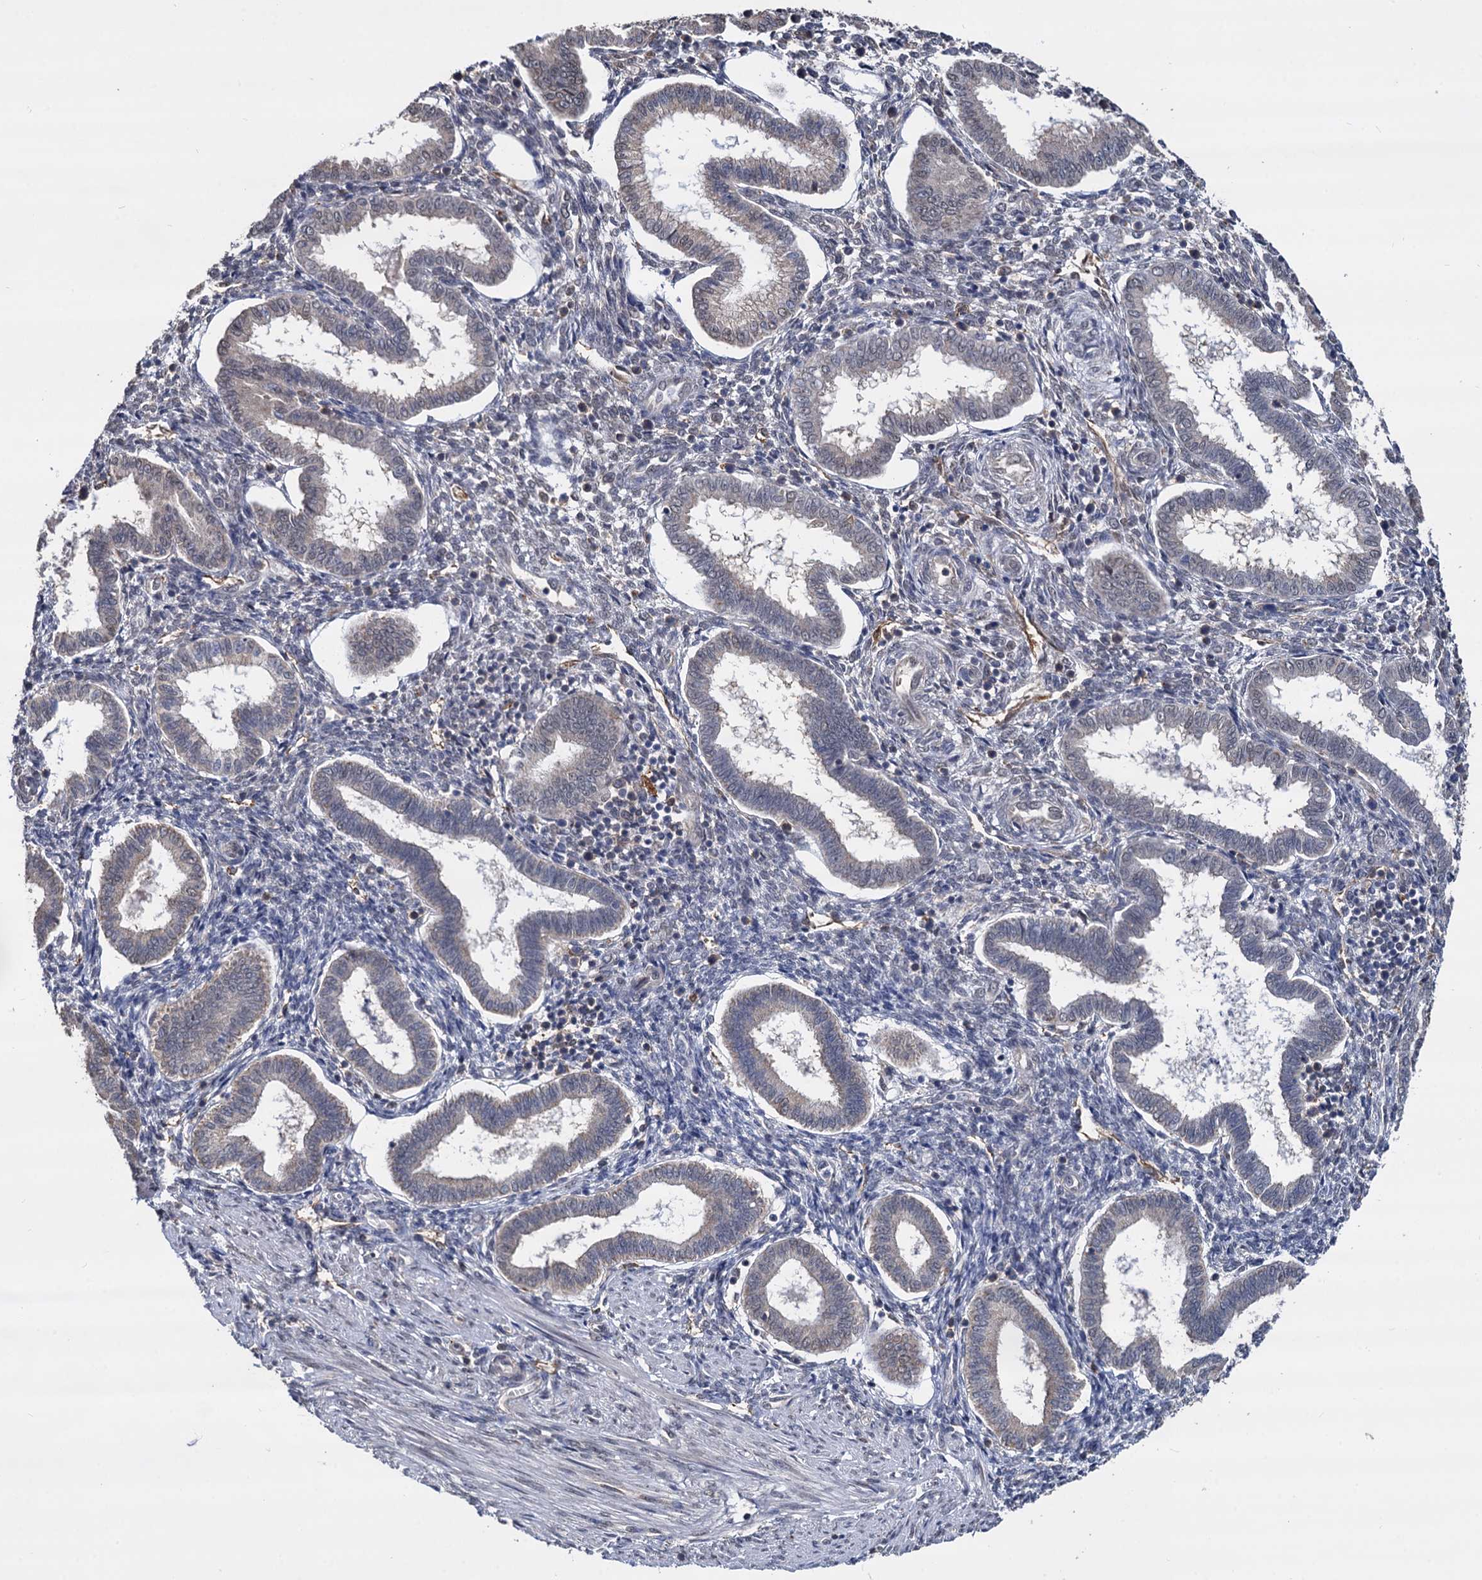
{"staining": {"intensity": "weak", "quantity": "<25%", "location": "nuclear"}, "tissue": "endometrium", "cell_type": "Cells in endometrial stroma", "image_type": "normal", "snomed": [{"axis": "morphology", "description": "Normal tissue, NOS"}, {"axis": "topography", "description": "Endometrium"}], "caption": "Immunohistochemistry (IHC) micrograph of normal human endometrium stained for a protein (brown), which exhibits no expression in cells in endometrial stroma.", "gene": "PSMD4", "patient": {"sex": "female", "age": 24}}